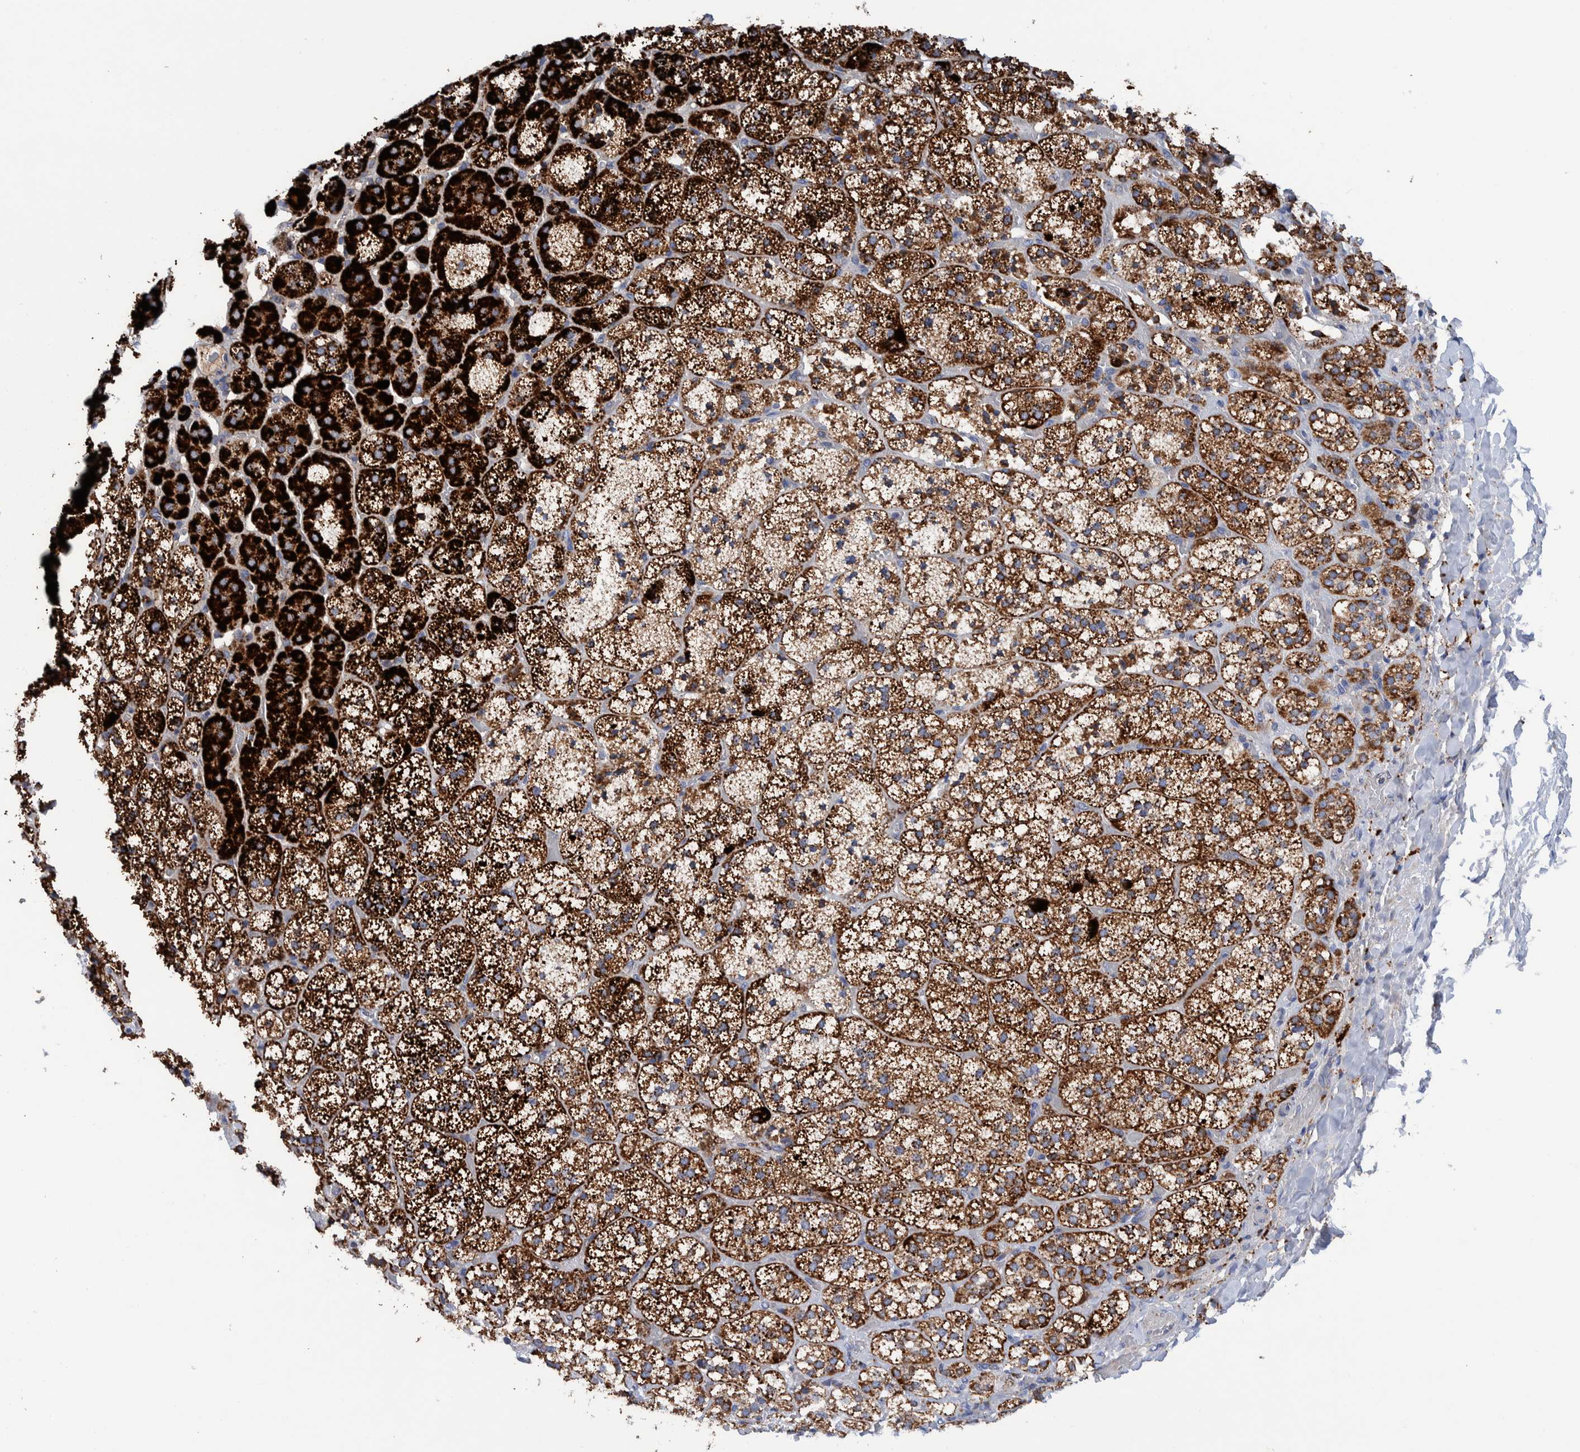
{"staining": {"intensity": "strong", "quantity": ">75%", "location": "cytoplasmic/membranous"}, "tissue": "adrenal gland", "cell_type": "Glandular cells", "image_type": "normal", "snomed": [{"axis": "morphology", "description": "Normal tissue, NOS"}, {"axis": "topography", "description": "Adrenal gland"}], "caption": "Immunohistochemical staining of normal human adrenal gland exhibits strong cytoplasmic/membranous protein positivity in about >75% of glandular cells. The protein of interest is stained brown, and the nuclei are stained in blue (DAB (3,3'-diaminobenzidine) IHC with brightfield microscopy, high magnification).", "gene": "DECR1", "patient": {"sex": "female", "age": 44}}